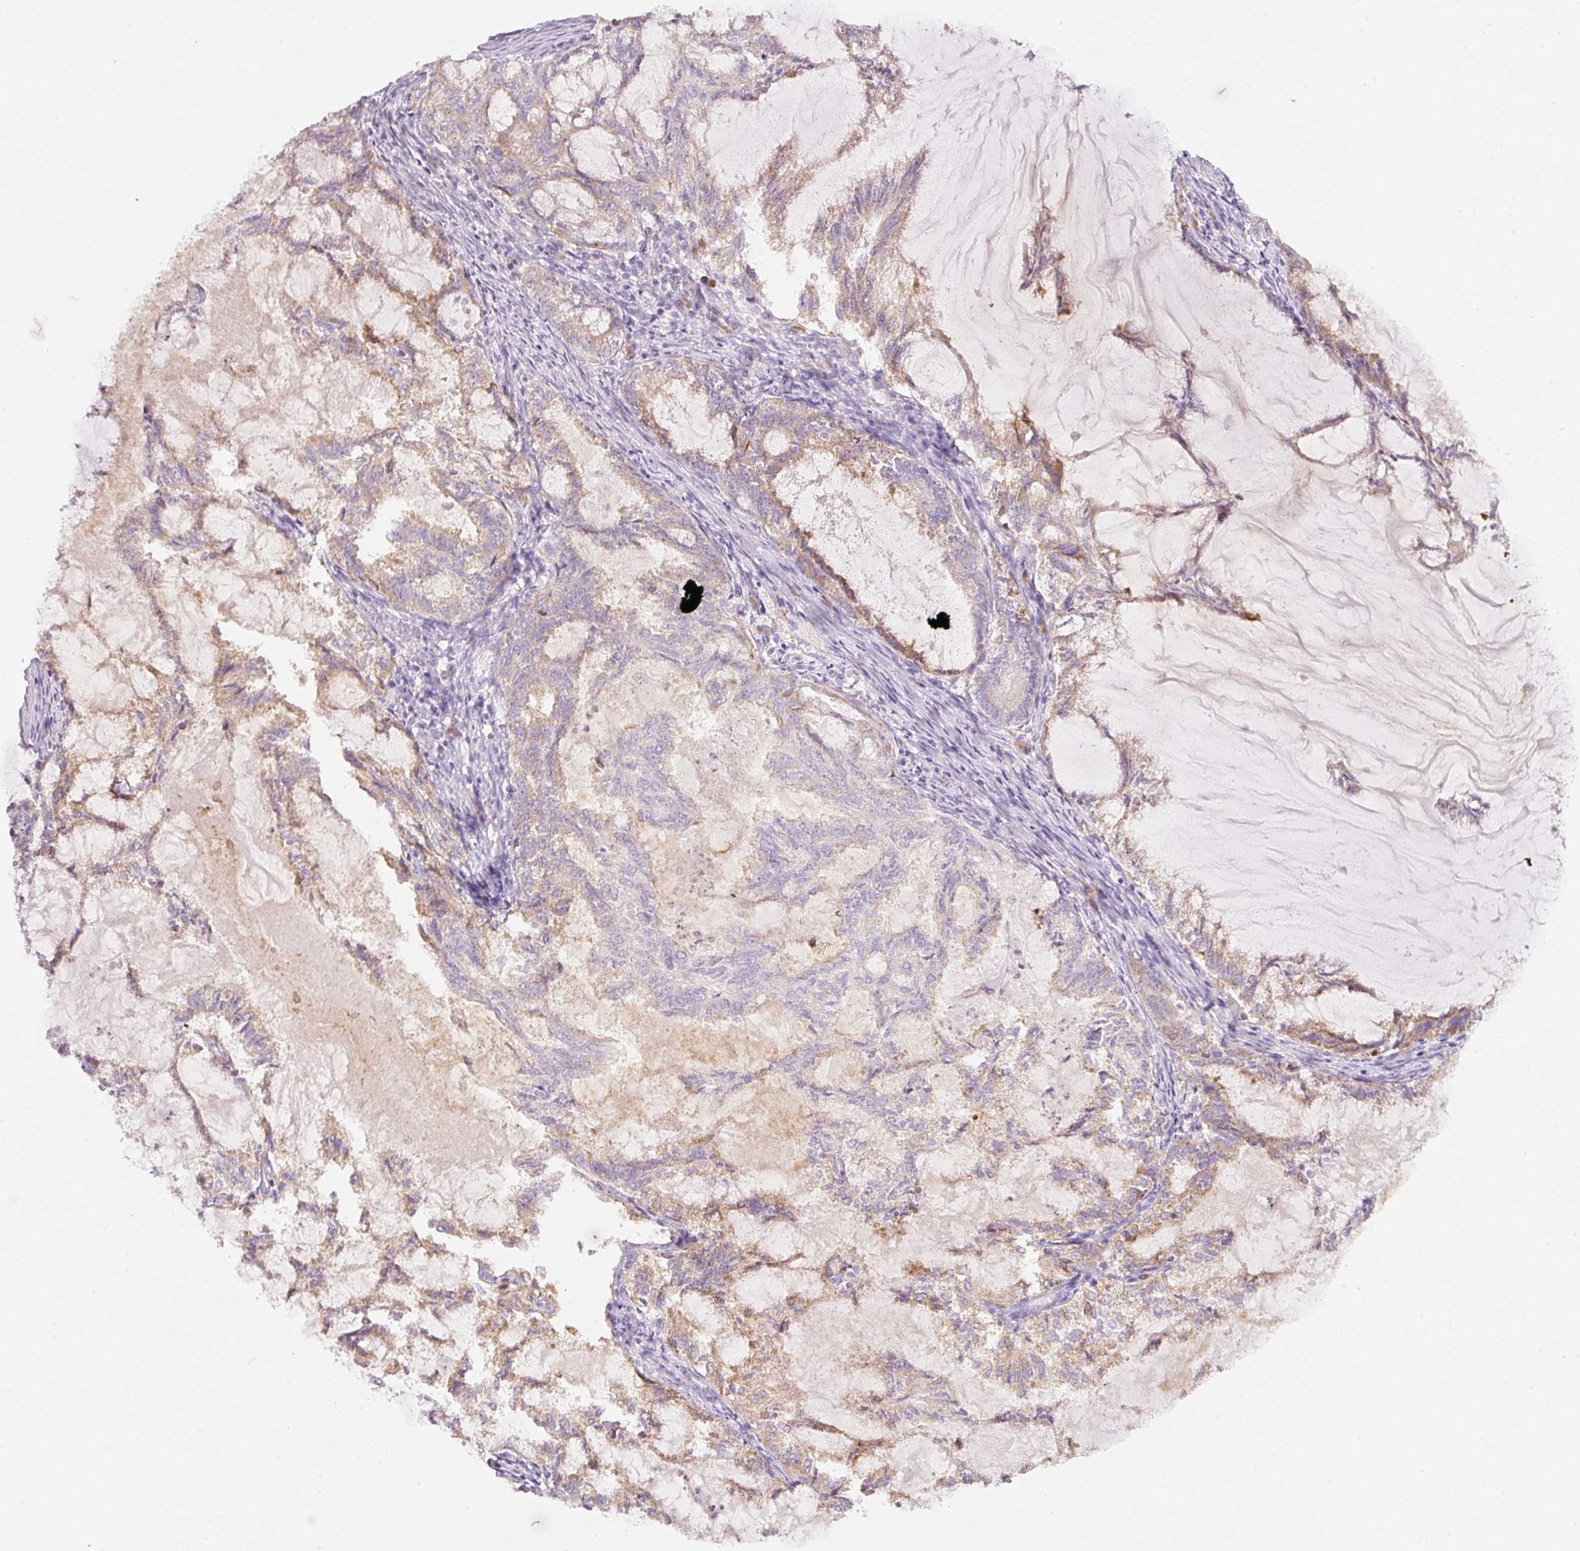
{"staining": {"intensity": "weak", "quantity": "25%-75%", "location": "cytoplasmic/membranous"}, "tissue": "endometrial cancer", "cell_type": "Tumor cells", "image_type": "cancer", "snomed": [{"axis": "morphology", "description": "Adenocarcinoma, NOS"}, {"axis": "topography", "description": "Endometrium"}], "caption": "Immunohistochemical staining of human endometrial cancer reveals low levels of weak cytoplasmic/membranous expression in approximately 25%-75% of tumor cells. The staining was performed using DAB (3,3'-diaminobenzidine) to visualize the protein expression in brown, while the nuclei were stained in blue with hematoxylin (Magnification: 20x).", "gene": "RSPO2", "patient": {"sex": "female", "age": 86}}